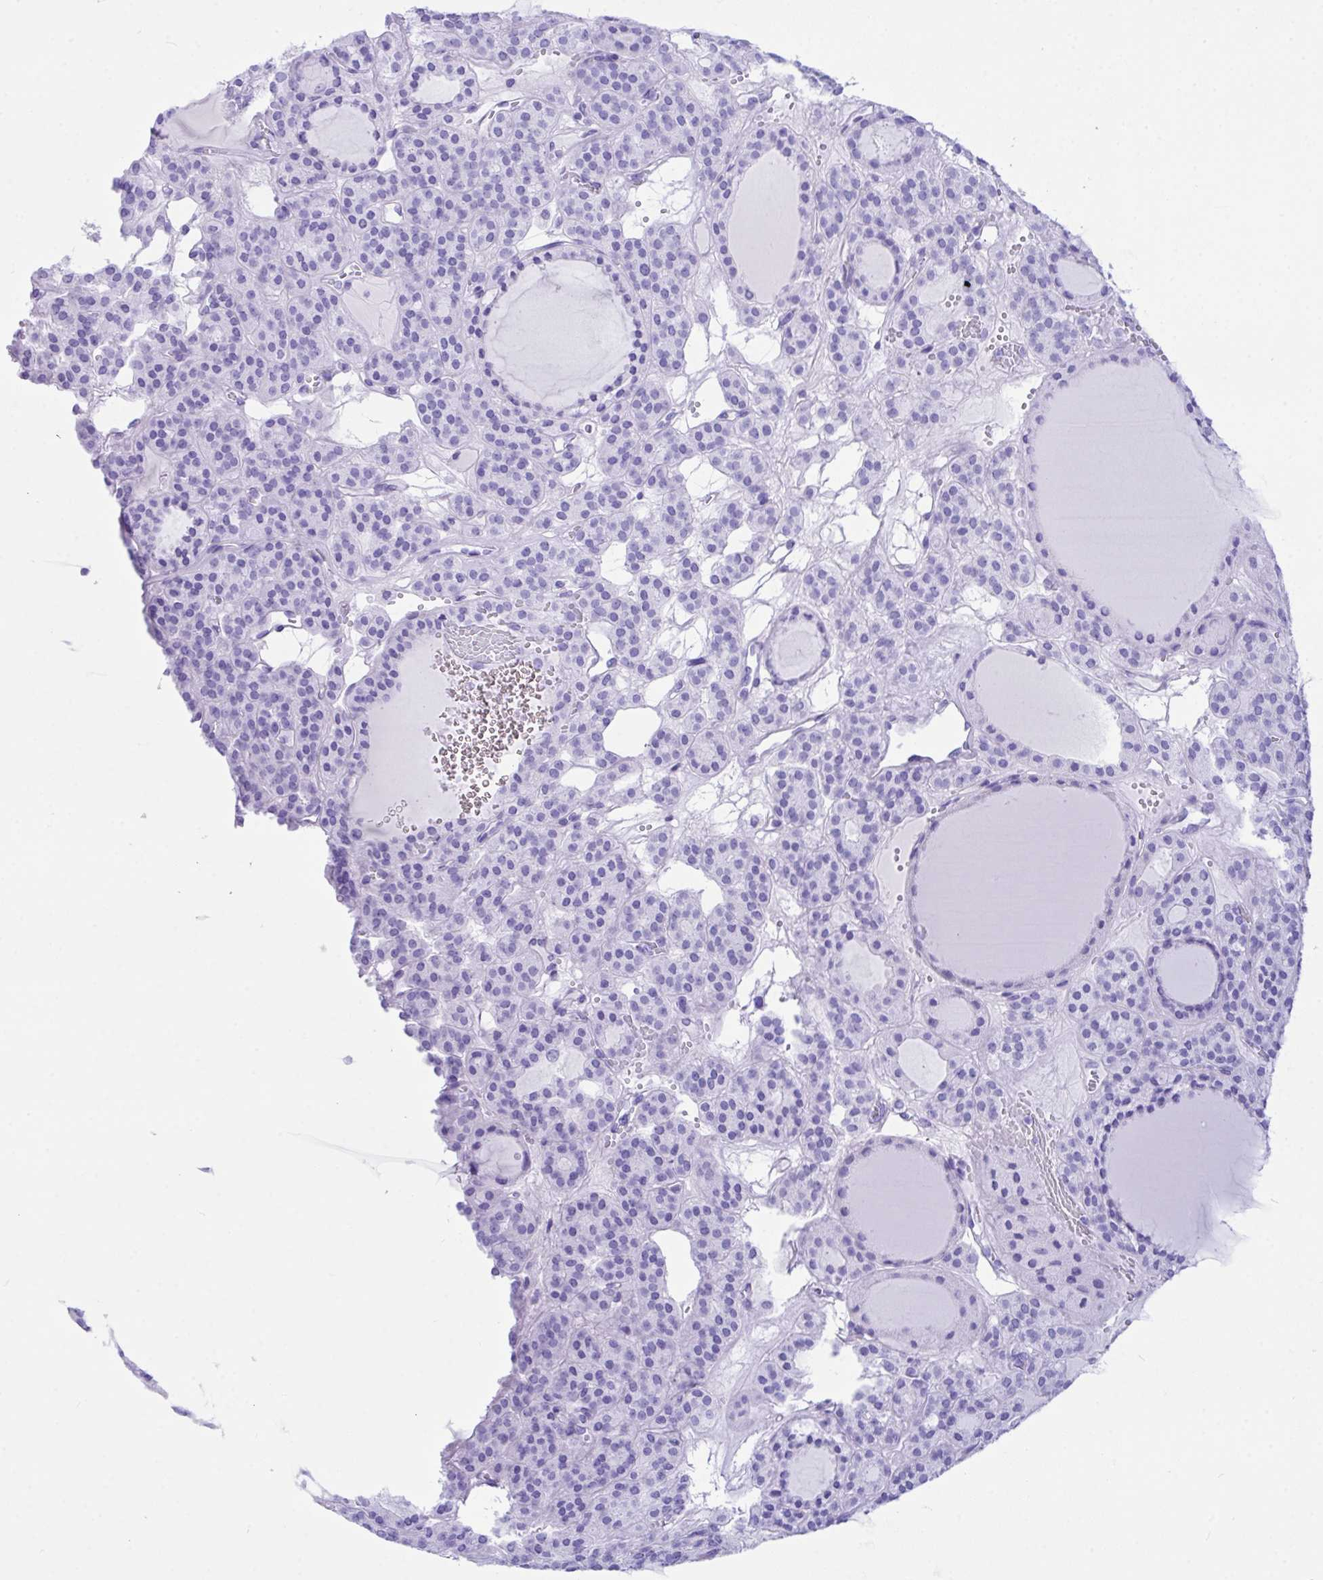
{"staining": {"intensity": "negative", "quantity": "none", "location": "none"}, "tissue": "thyroid cancer", "cell_type": "Tumor cells", "image_type": "cancer", "snomed": [{"axis": "morphology", "description": "Follicular adenoma carcinoma, NOS"}, {"axis": "topography", "description": "Thyroid gland"}], "caption": "A high-resolution photomicrograph shows immunohistochemistry (IHC) staining of thyroid follicular adenoma carcinoma, which exhibits no significant expression in tumor cells. Brightfield microscopy of IHC stained with DAB (brown) and hematoxylin (blue), captured at high magnification.", "gene": "BEST4", "patient": {"sex": "female", "age": 63}}